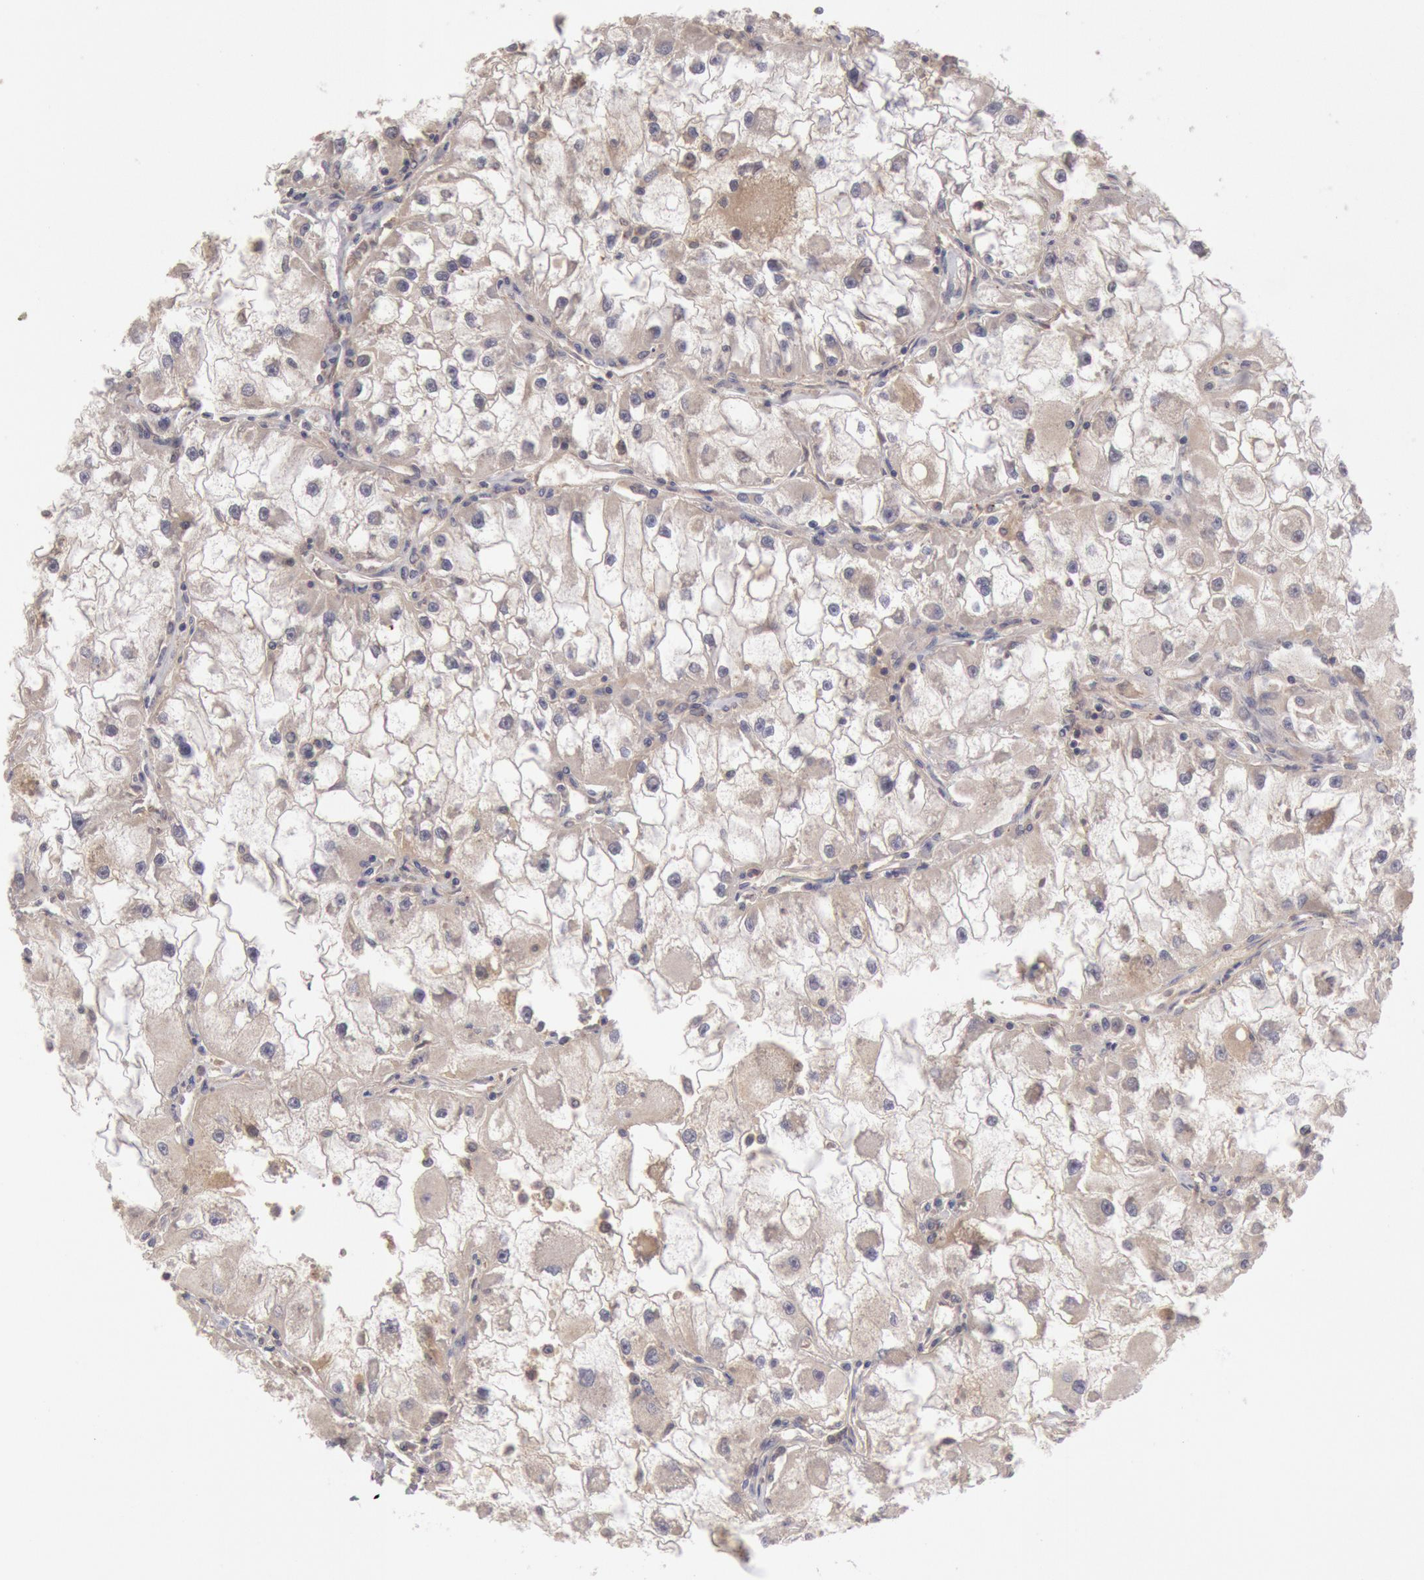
{"staining": {"intensity": "negative", "quantity": "none", "location": "none"}, "tissue": "renal cancer", "cell_type": "Tumor cells", "image_type": "cancer", "snomed": [{"axis": "morphology", "description": "Adenocarcinoma, NOS"}, {"axis": "topography", "description": "Kidney"}], "caption": "IHC histopathology image of human renal cancer stained for a protein (brown), which displays no staining in tumor cells.", "gene": "ZFP36L1", "patient": {"sex": "female", "age": 73}}